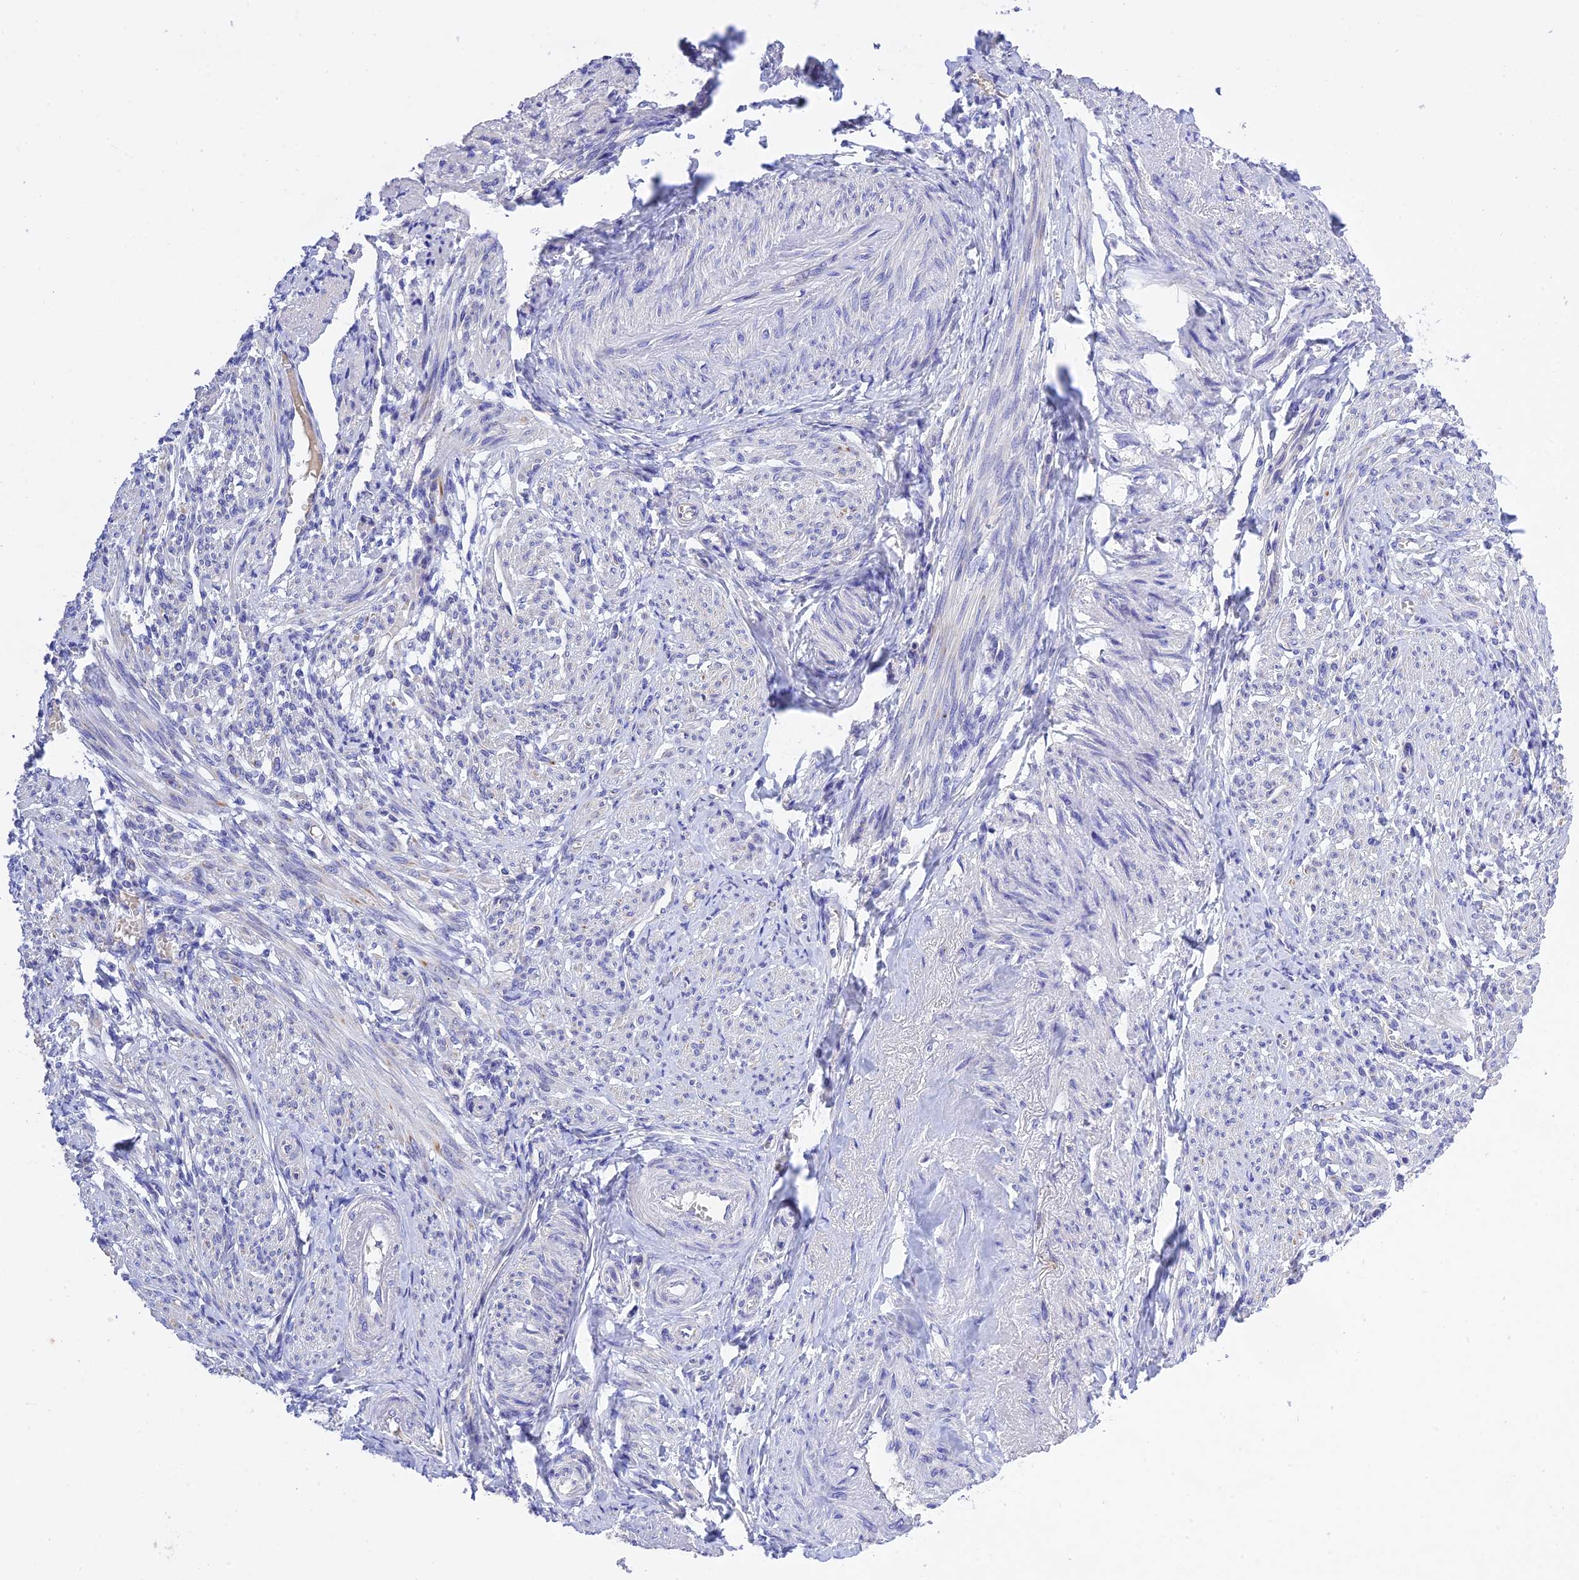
{"staining": {"intensity": "negative", "quantity": "none", "location": "none"}, "tissue": "smooth muscle", "cell_type": "Smooth muscle cells", "image_type": "normal", "snomed": [{"axis": "morphology", "description": "Normal tissue, NOS"}, {"axis": "topography", "description": "Smooth muscle"}], "caption": "Benign smooth muscle was stained to show a protein in brown. There is no significant staining in smooth muscle cells. (DAB (3,3'-diaminobenzidine) IHC visualized using brightfield microscopy, high magnification).", "gene": "MS4A5", "patient": {"sex": "female", "age": 39}}